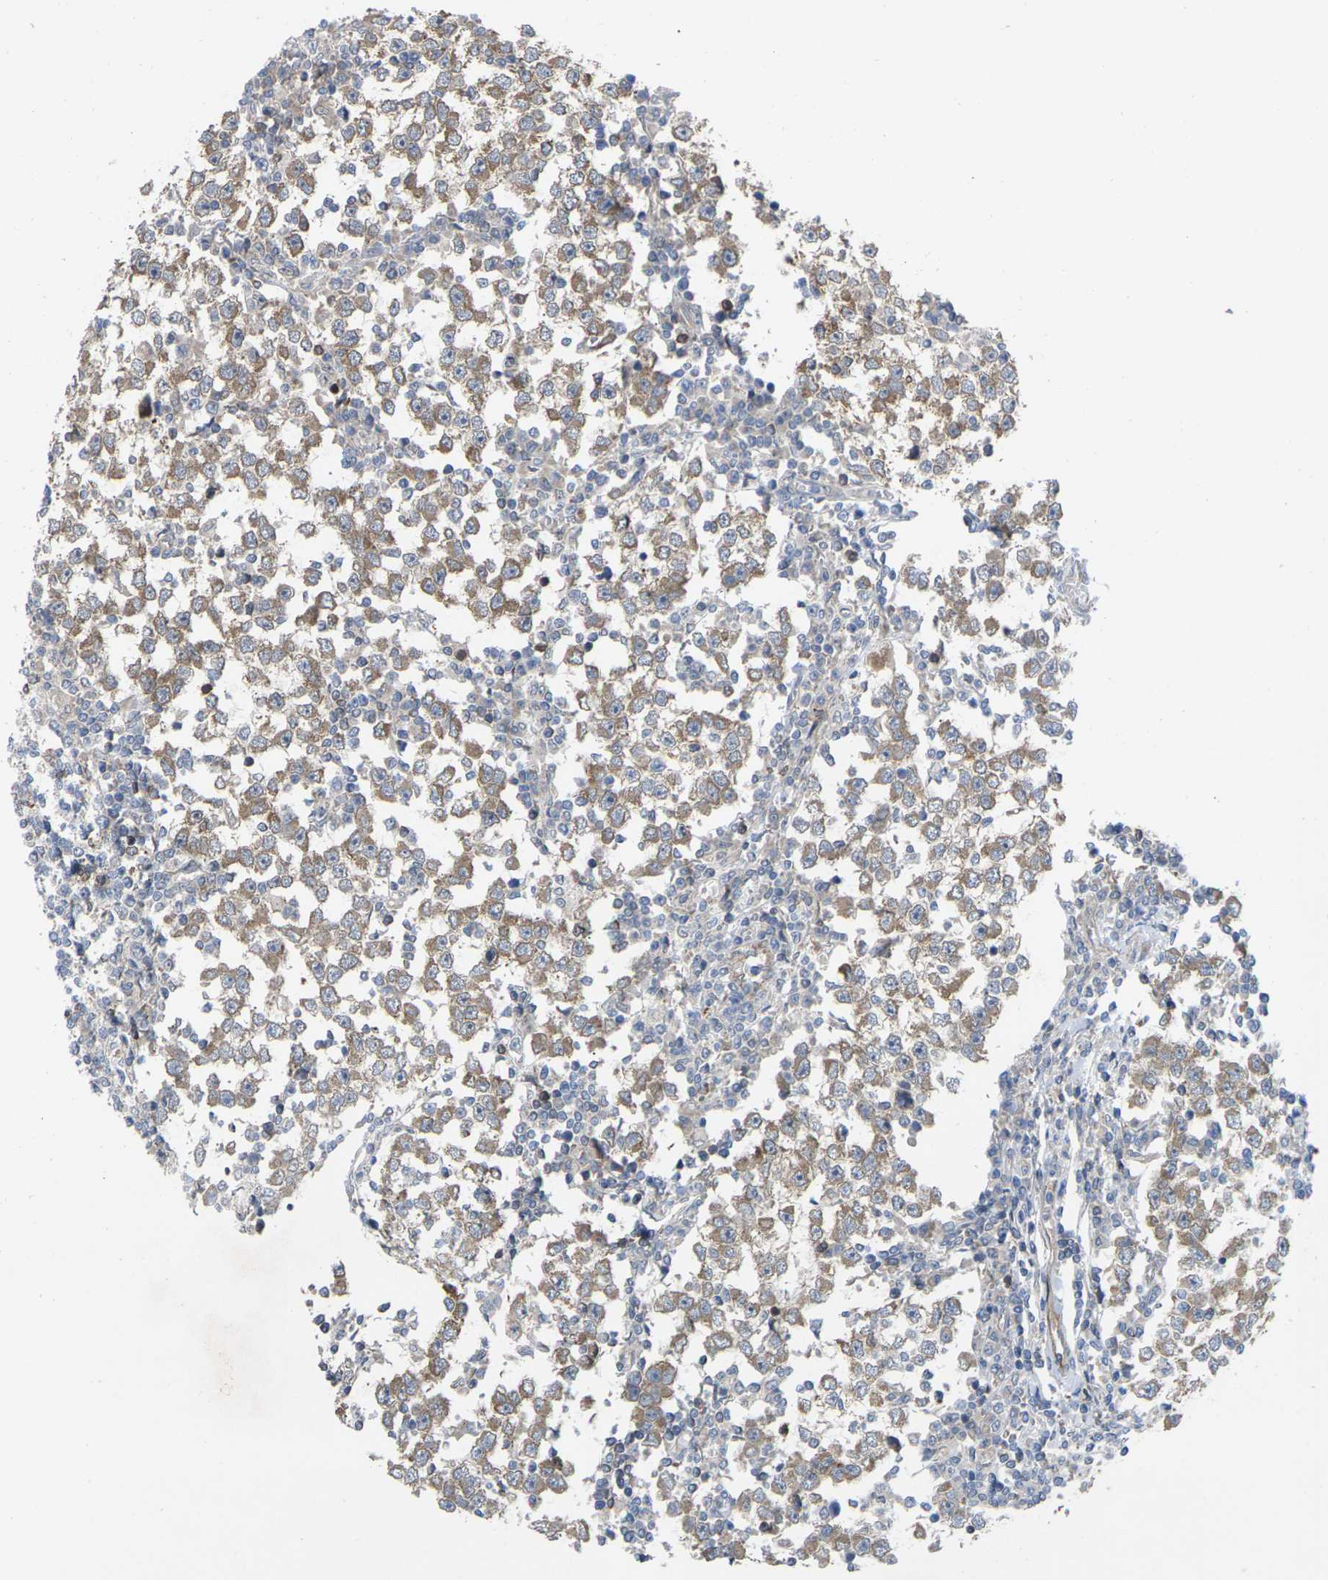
{"staining": {"intensity": "moderate", "quantity": ">75%", "location": "cytoplasmic/membranous"}, "tissue": "testis cancer", "cell_type": "Tumor cells", "image_type": "cancer", "snomed": [{"axis": "morphology", "description": "Seminoma, NOS"}, {"axis": "topography", "description": "Testis"}], "caption": "Protein staining by immunohistochemistry (IHC) demonstrates moderate cytoplasmic/membranous staining in about >75% of tumor cells in seminoma (testis). Nuclei are stained in blue.", "gene": "TIAM1", "patient": {"sex": "male", "age": 65}}